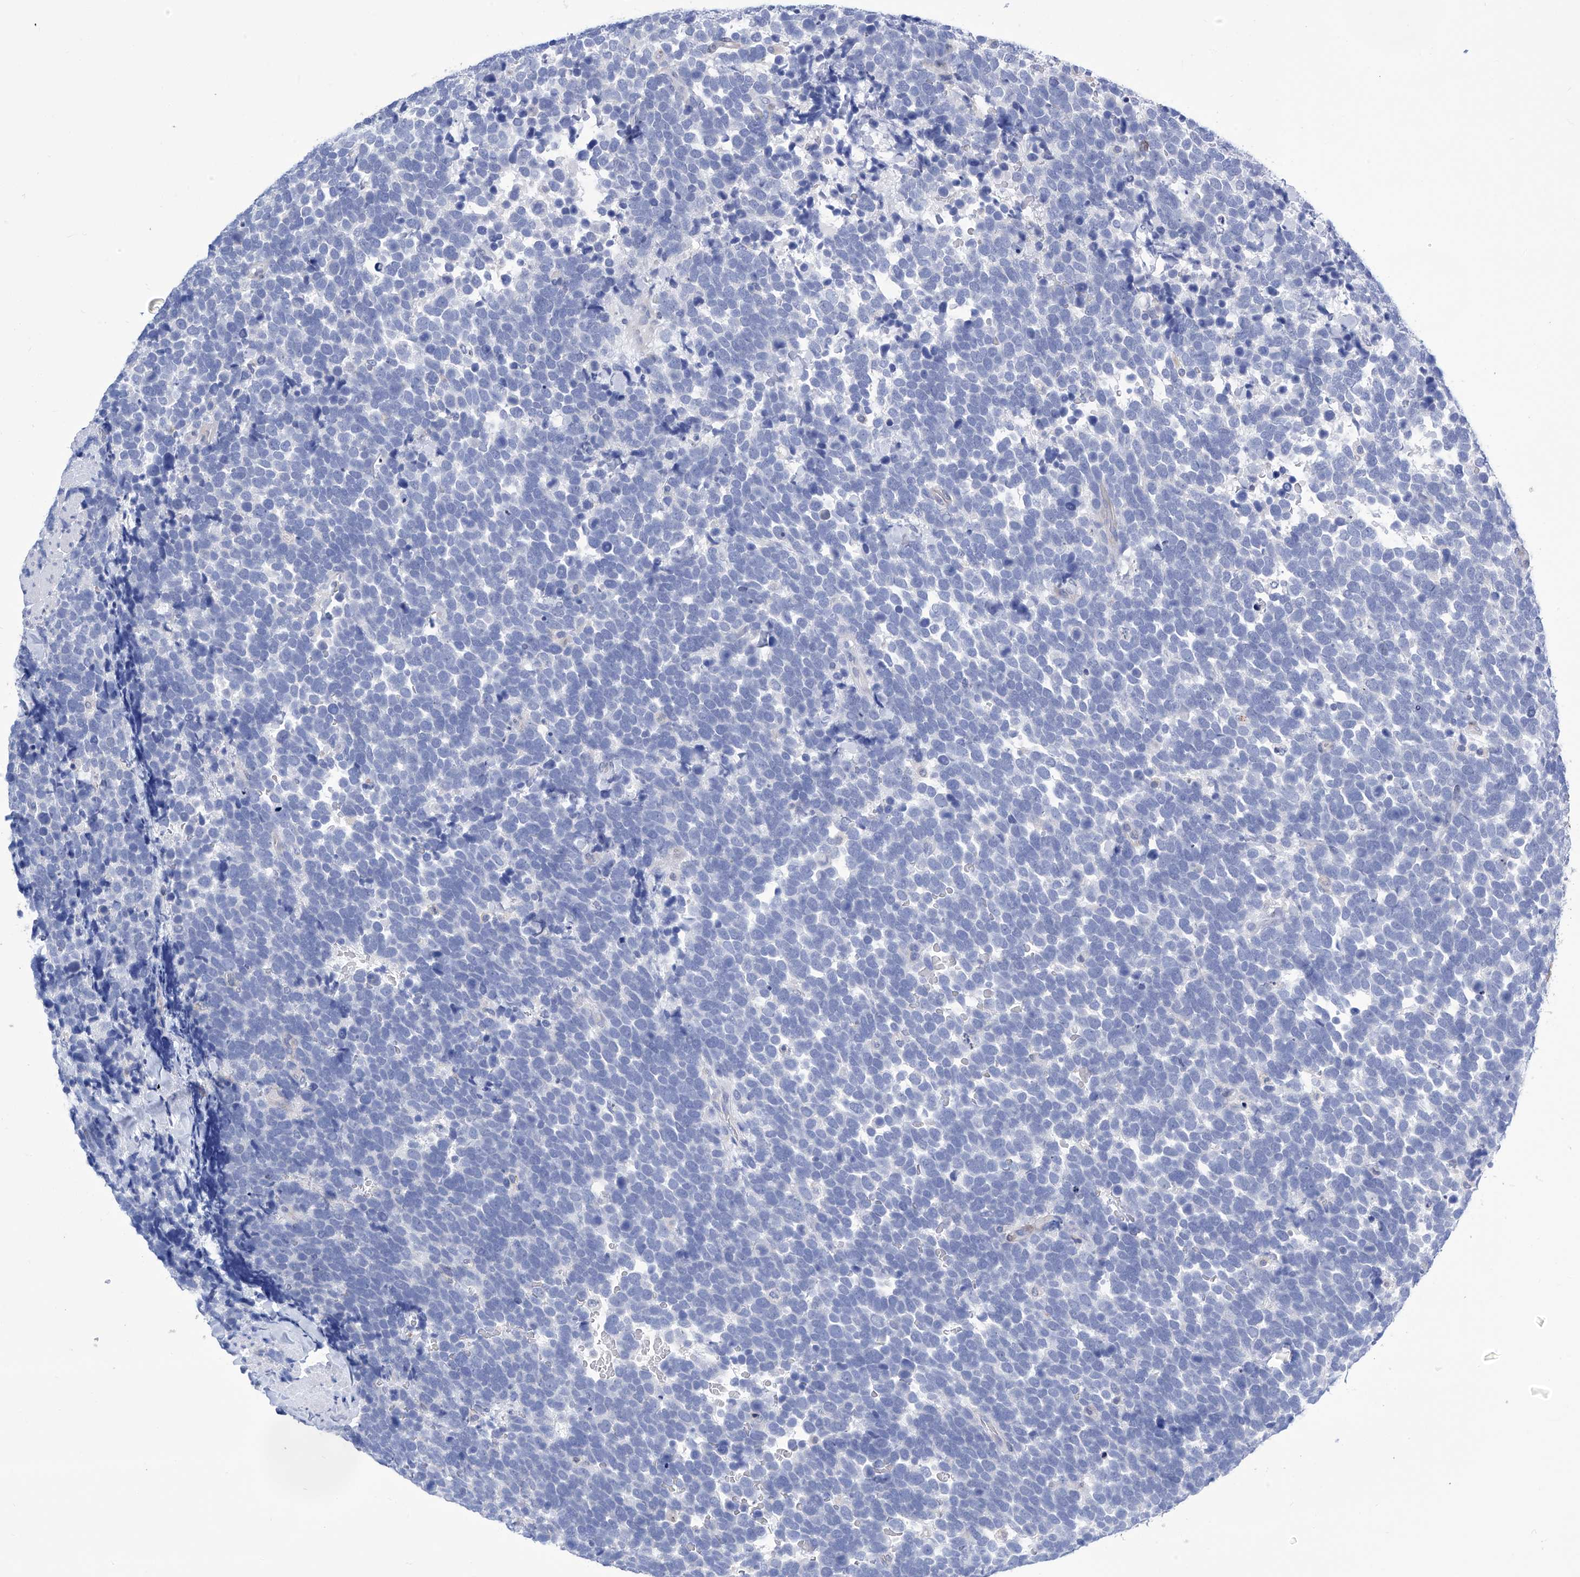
{"staining": {"intensity": "negative", "quantity": "none", "location": "none"}, "tissue": "urothelial cancer", "cell_type": "Tumor cells", "image_type": "cancer", "snomed": [{"axis": "morphology", "description": "Urothelial carcinoma, High grade"}, {"axis": "topography", "description": "Urinary bladder"}], "caption": "DAB immunohistochemical staining of human high-grade urothelial carcinoma demonstrates no significant positivity in tumor cells.", "gene": "IMPA2", "patient": {"sex": "female", "age": 82}}